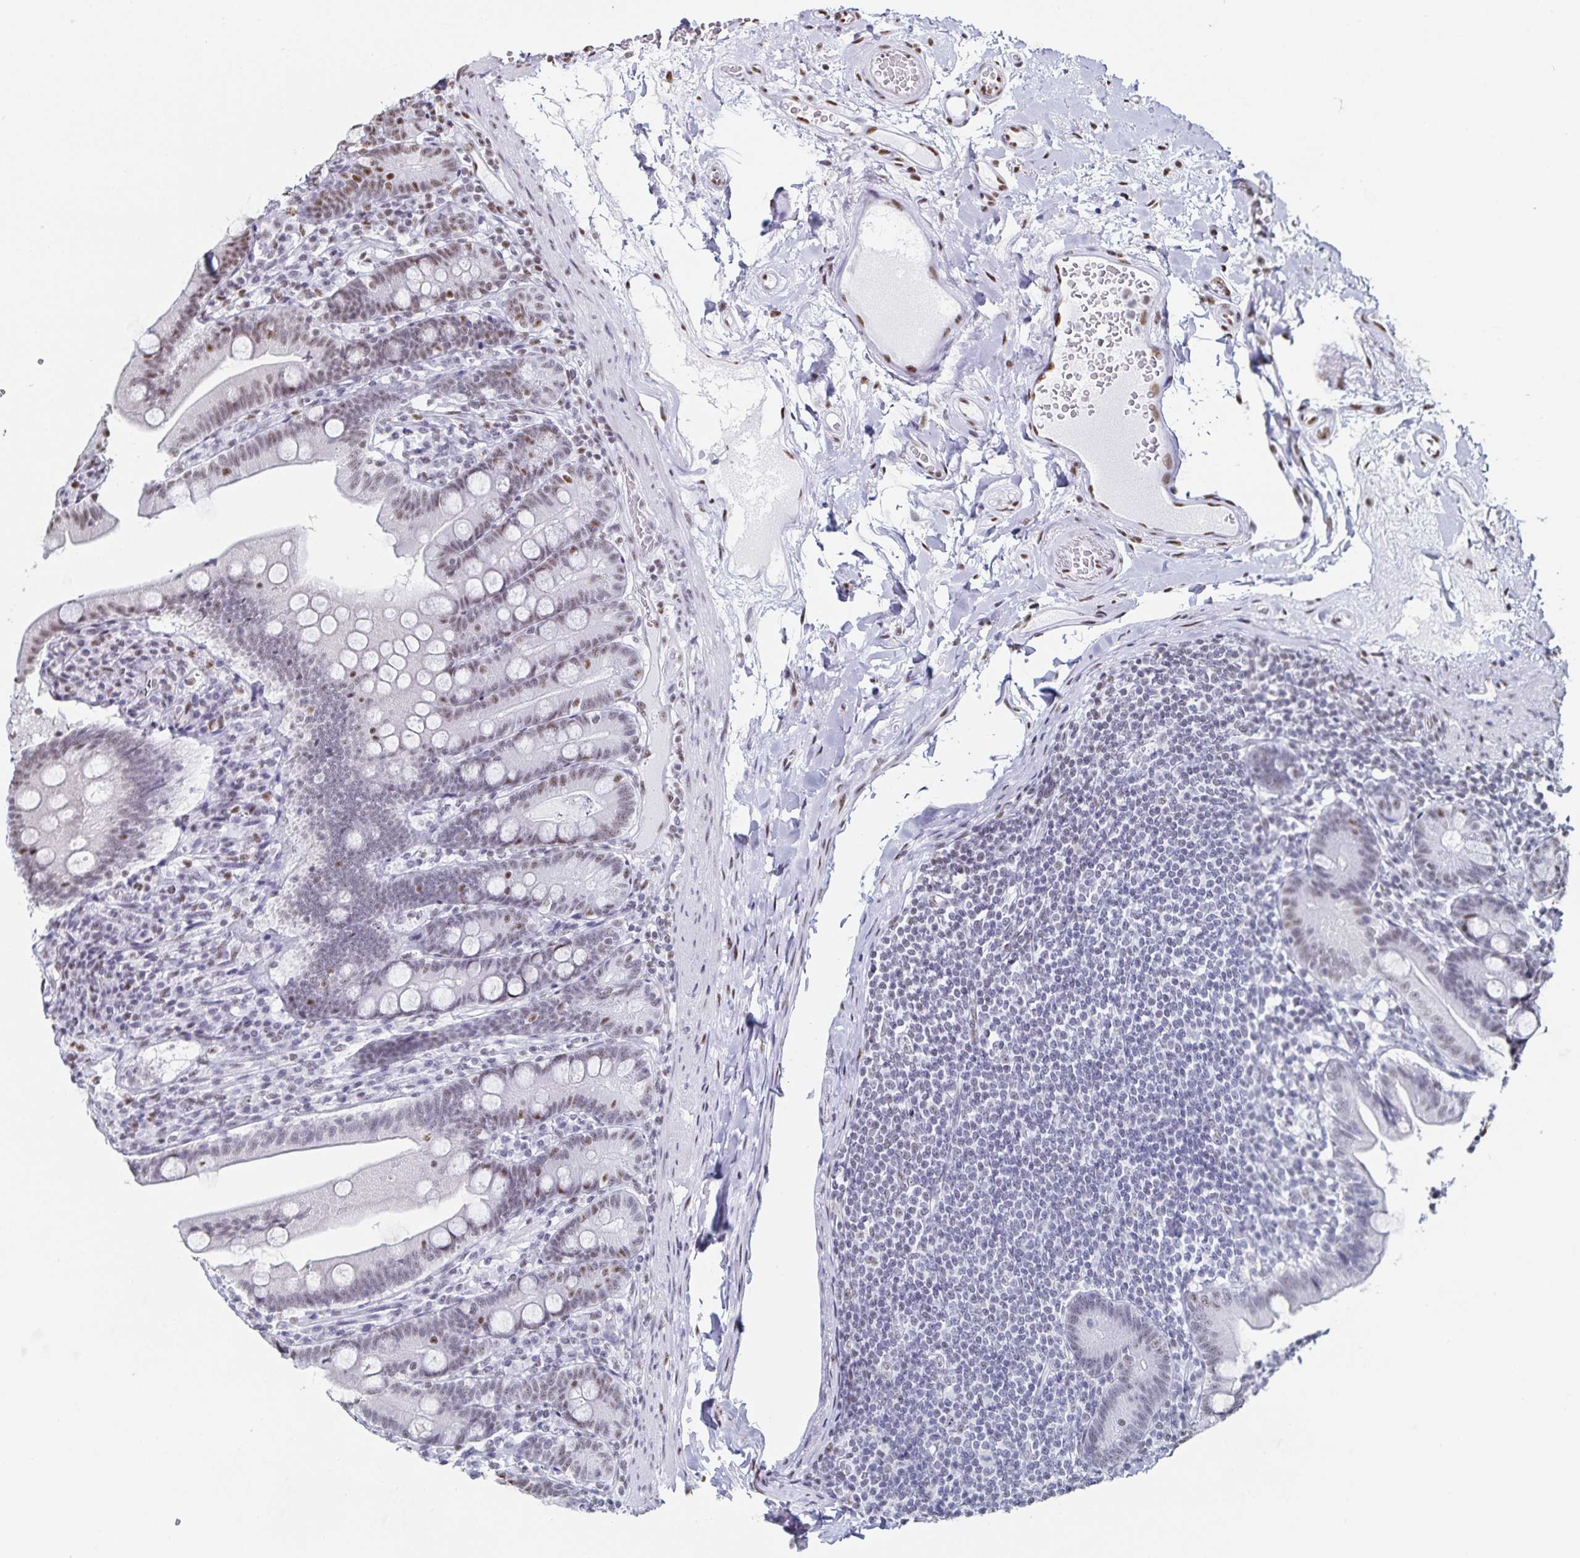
{"staining": {"intensity": "moderate", "quantity": "<25%", "location": "nuclear"}, "tissue": "duodenum", "cell_type": "Glandular cells", "image_type": "normal", "snomed": [{"axis": "morphology", "description": "Normal tissue, NOS"}, {"axis": "topography", "description": "Duodenum"}], "caption": "The photomicrograph shows staining of unremarkable duodenum, revealing moderate nuclear protein expression (brown color) within glandular cells. Nuclei are stained in blue.", "gene": "DDX39B", "patient": {"sex": "female", "age": 67}}